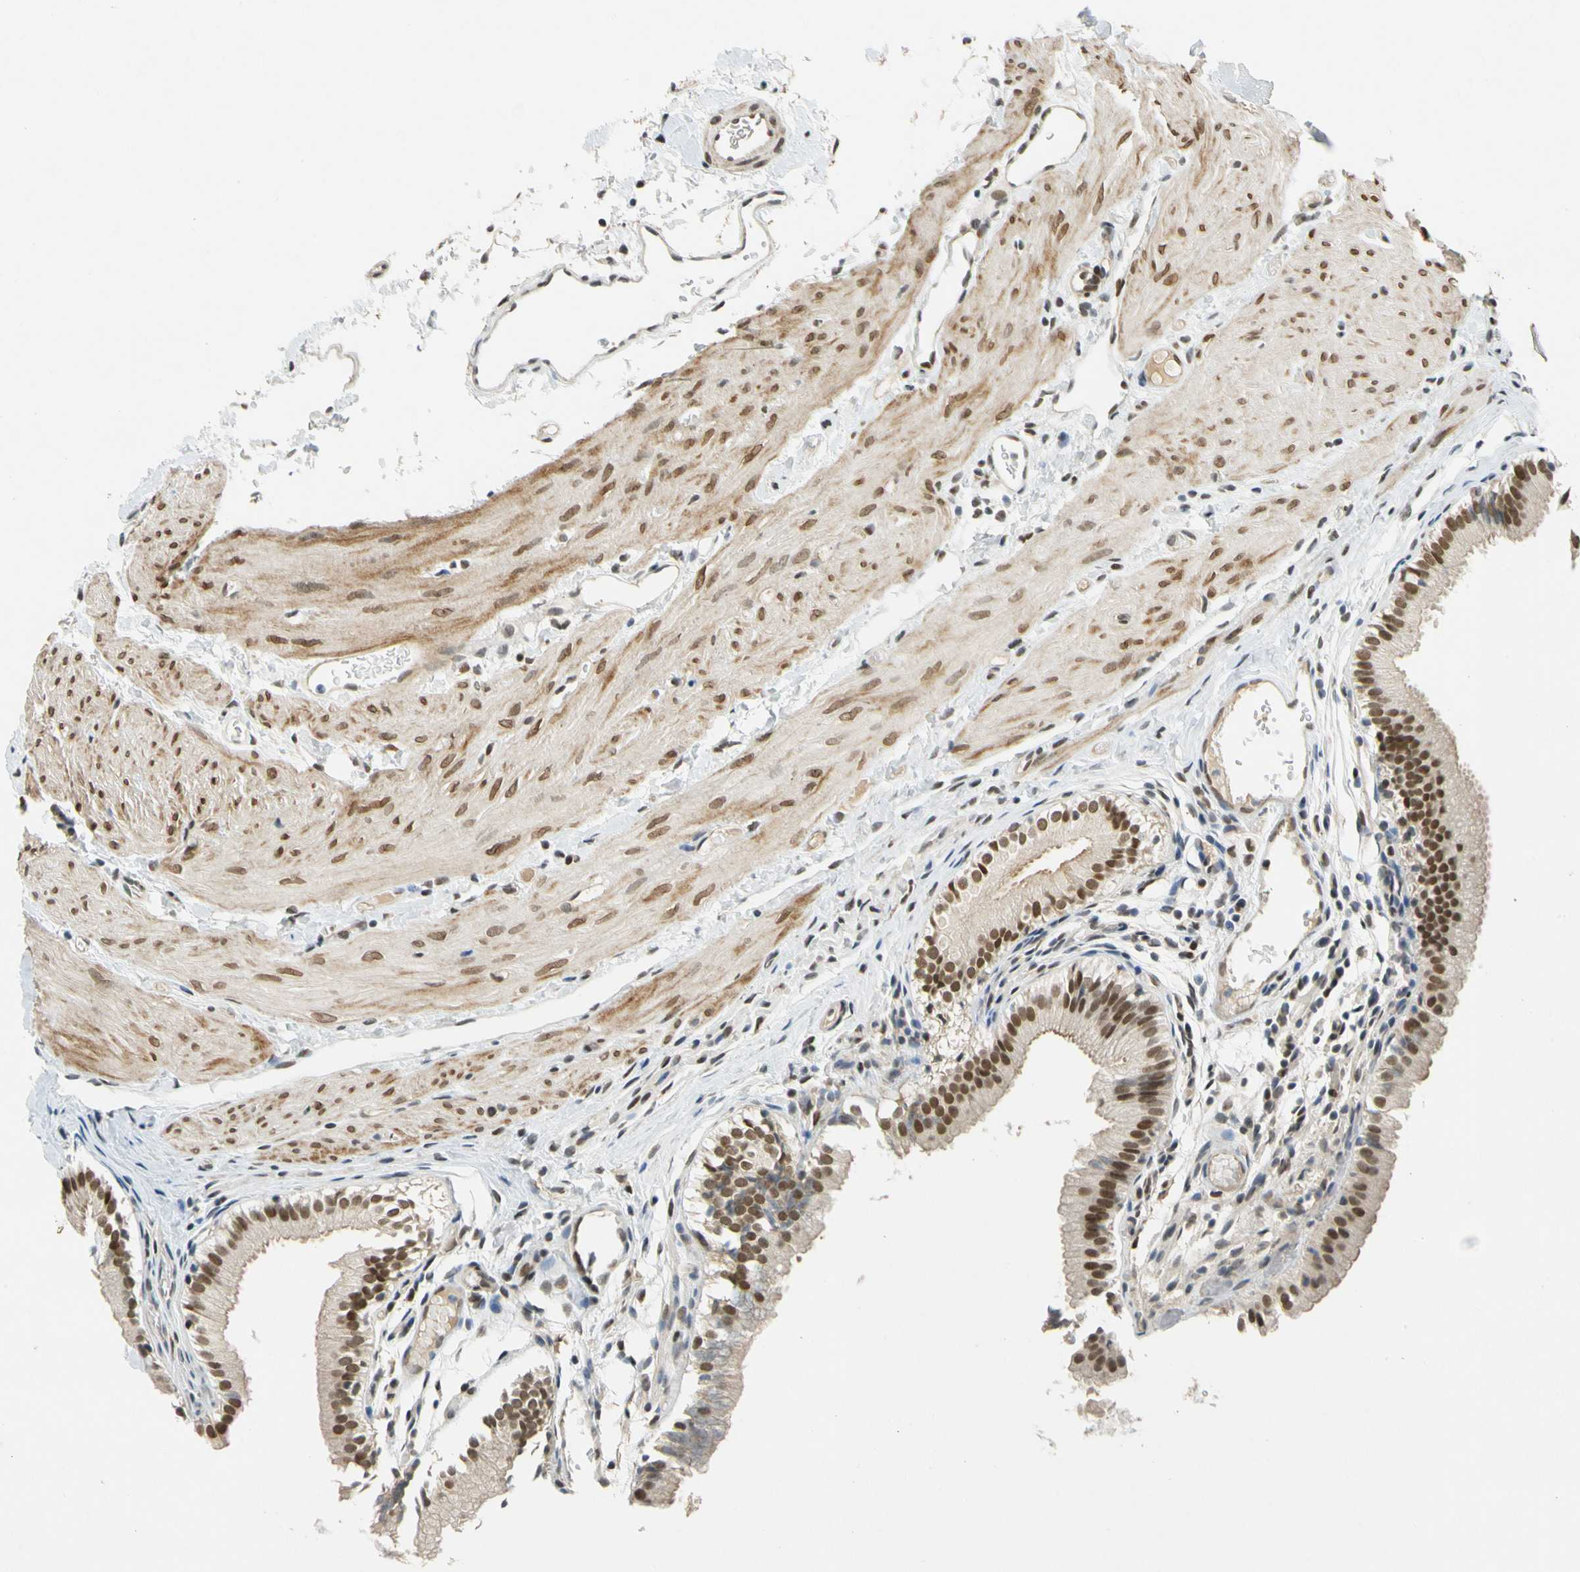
{"staining": {"intensity": "moderate", "quantity": ">75%", "location": "cytoplasmic/membranous,nuclear"}, "tissue": "gallbladder", "cell_type": "Glandular cells", "image_type": "normal", "snomed": [{"axis": "morphology", "description": "Normal tissue, NOS"}, {"axis": "topography", "description": "Gallbladder"}], "caption": "Immunohistochemistry (IHC) (DAB (3,3'-diaminobenzidine)) staining of benign gallbladder demonstrates moderate cytoplasmic/membranous,nuclear protein expression in approximately >75% of glandular cells.", "gene": "POGZ", "patient": {"sex": "female", "age": 26}}